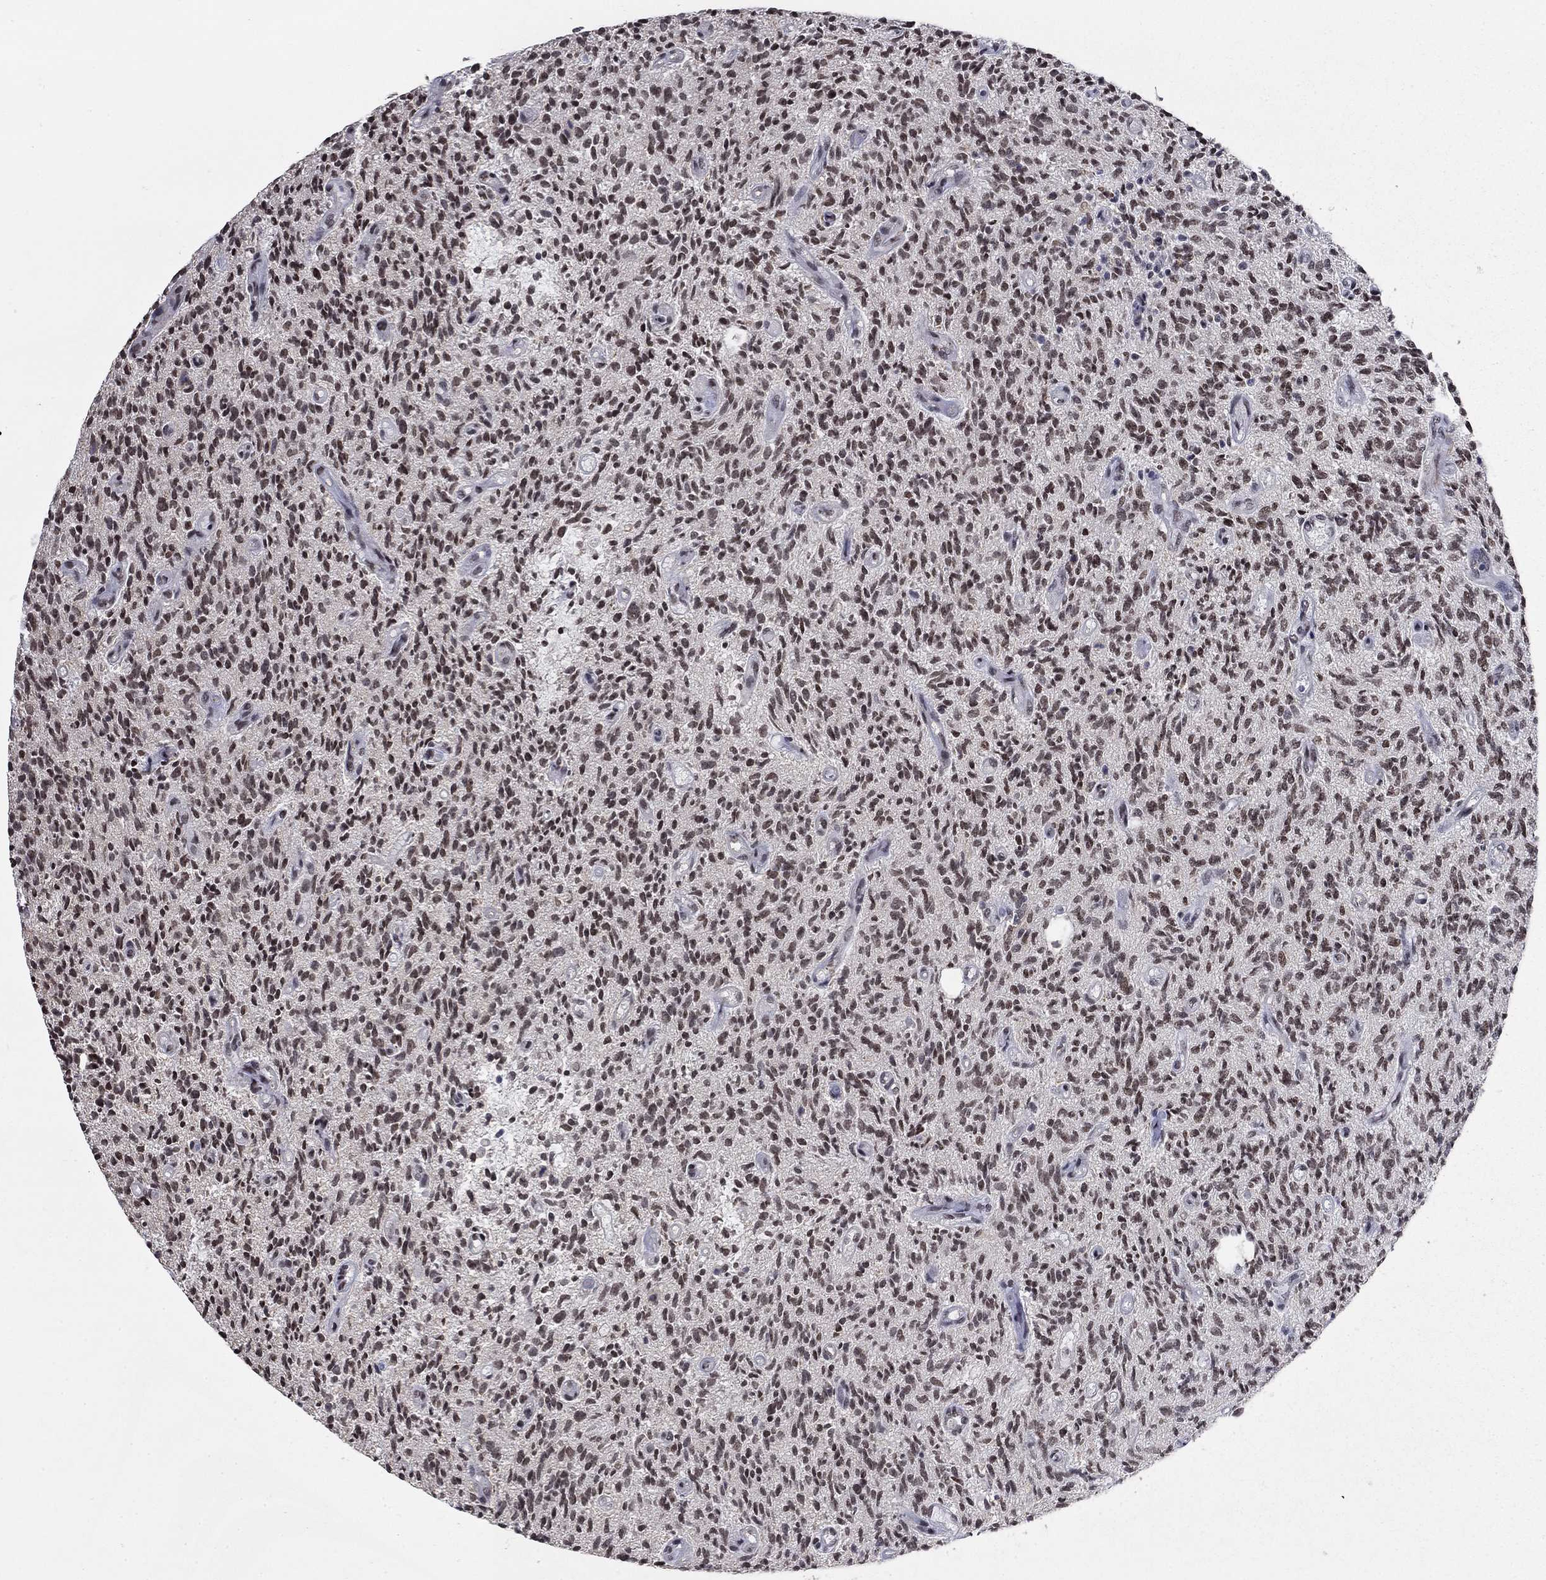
{"staining": {"intensity": "weak", "quantity": ">75%", "location": "nuclear"}, "tissue": "glioma", "cell_type": "Tumor cells", "image_type": "cancer", "snomed": [{"axis": "morphology", "description": "Glioma, malignant, High grade"}, {"axis": "topography", "description": "Brain"}], "caption": "This image shows immunohistochemistry (IHC) staining of glioma, with low weak nuclear expression in approximately >75% of tumor cells.", "gene": "GRIA3", "patient": {"sex": "male", "age": 64}}